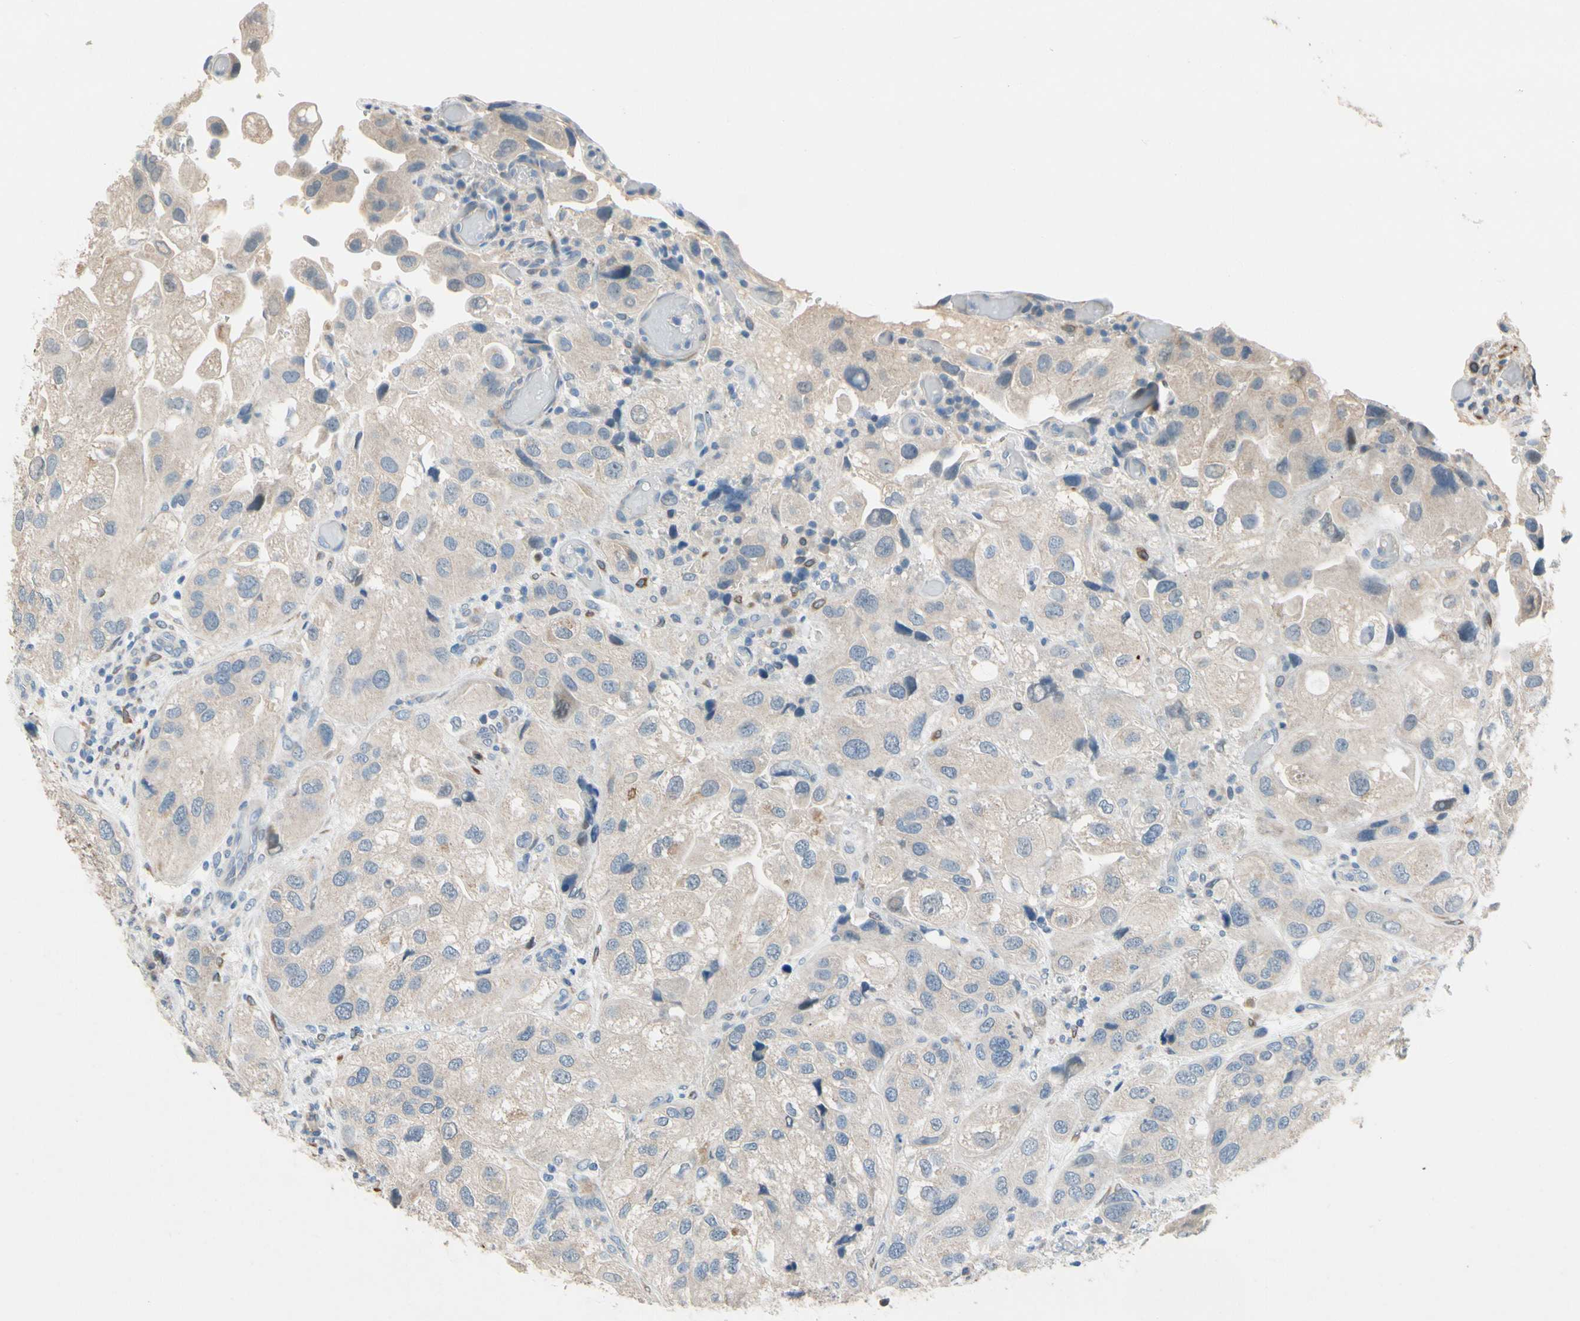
{"staining": {"intensity": "negative", "quantity": "none", "location": "none"}, "tissue": "urothelial cancer", "cell_type": "Tumor cells", "image_type": "cancer", "snomed": [{"axis": "morphology", "description": "Urothelial carcinoma, High grade"}, {"axis": "topography", "description": "Urinary bladder"}], "caption": "This is an immunohistochemistry image of human high-grade urothelial carcinoma. There is no expression in tumor cells.", "gene": "SLC27A6", "patient": {"sex": "female", "age": 64}}